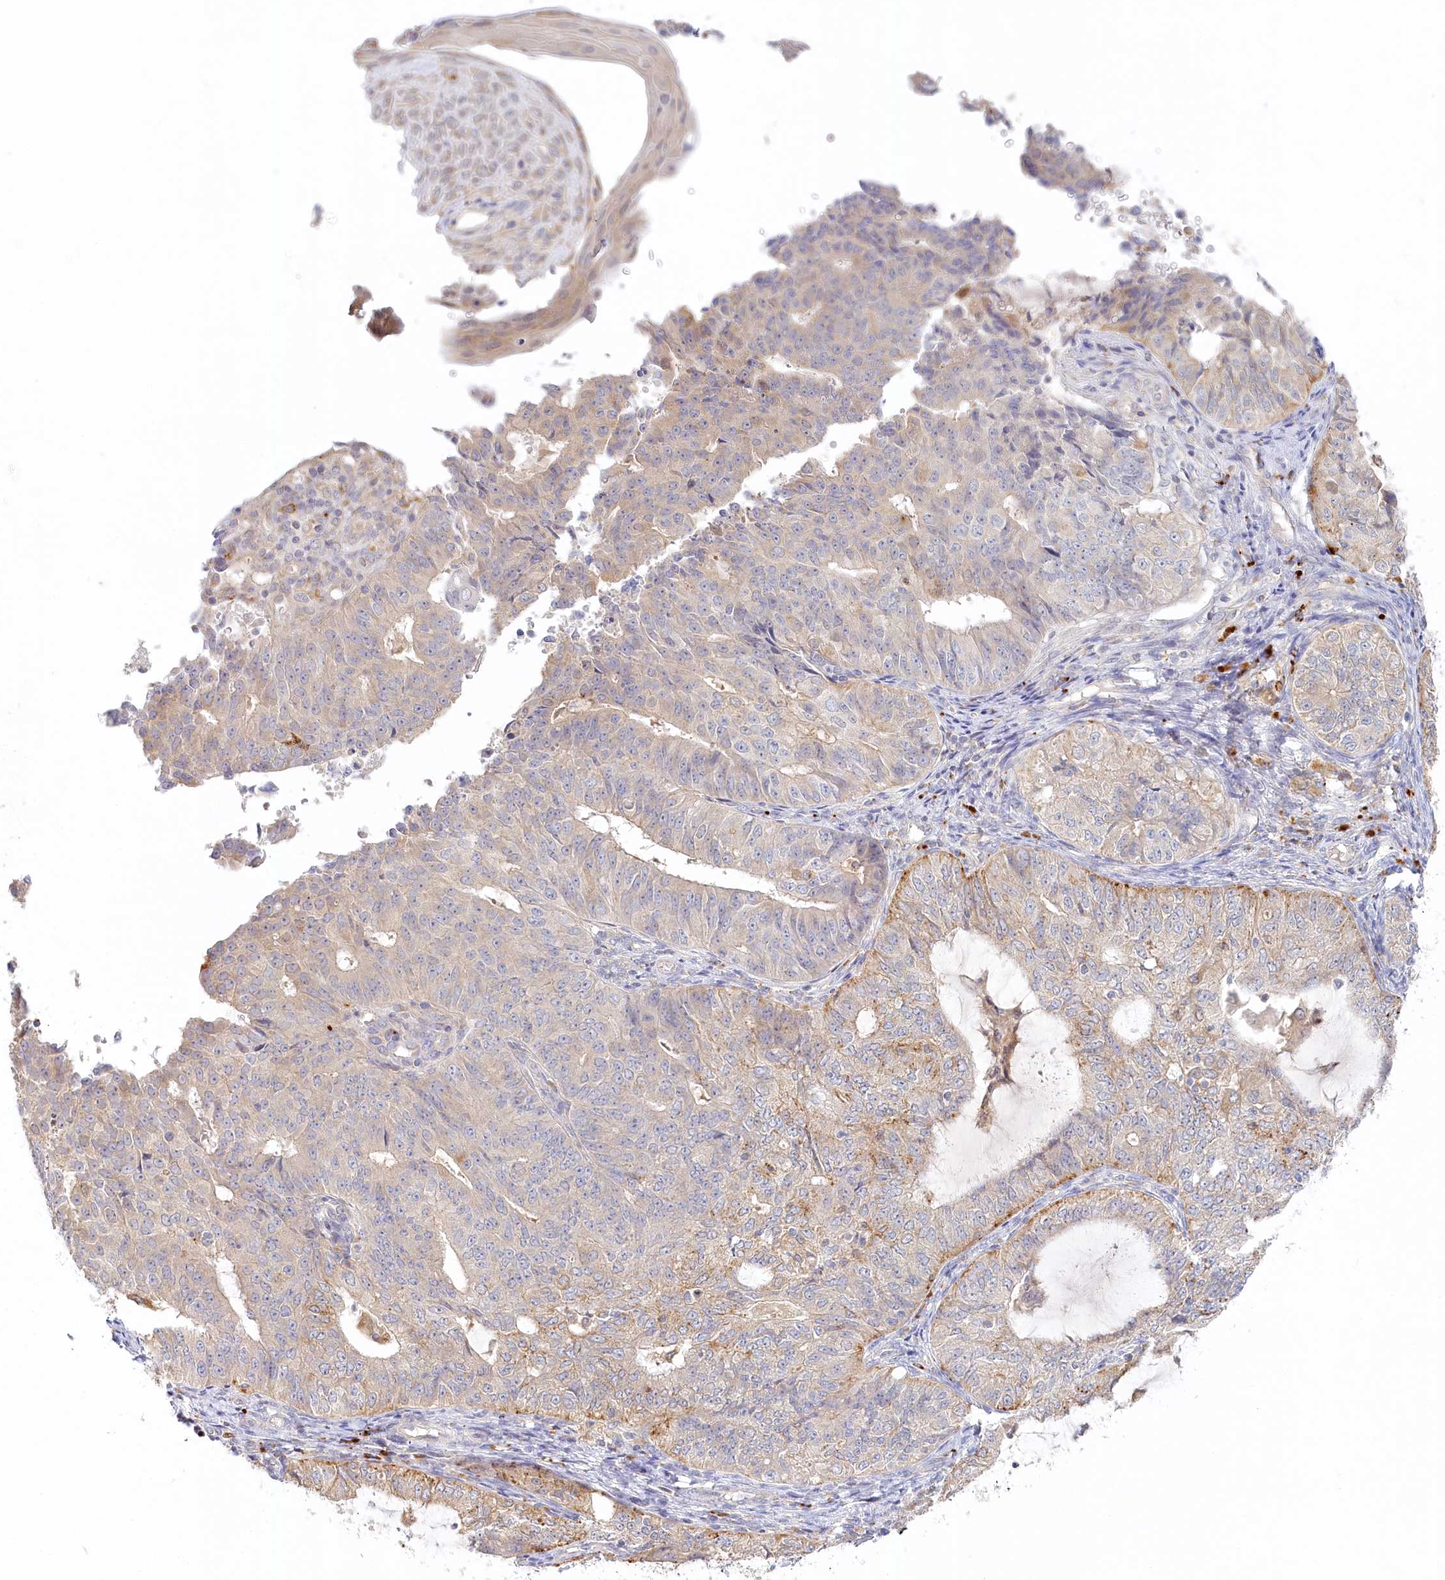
{"staining": {"intensity": "weak", "quantity": "<25%", "location": "cytoplasmic/membranous"}, "tissue": "endometrial cancer", "cell_type": "Tumor cells", "image_type": "cancer", "snomed": [{"axis": "morphology", "description": "Adenocarcinoma, NOS"}, {"axis": "topography", "description": "Endometrium"}], "caption": "There is no significant positivity in tumor cells of endometrial adenocarcinoma. Nuclei are stained in blue.", "gene": "VSIG1", "patient": {"sex": "female", "age": 32}}